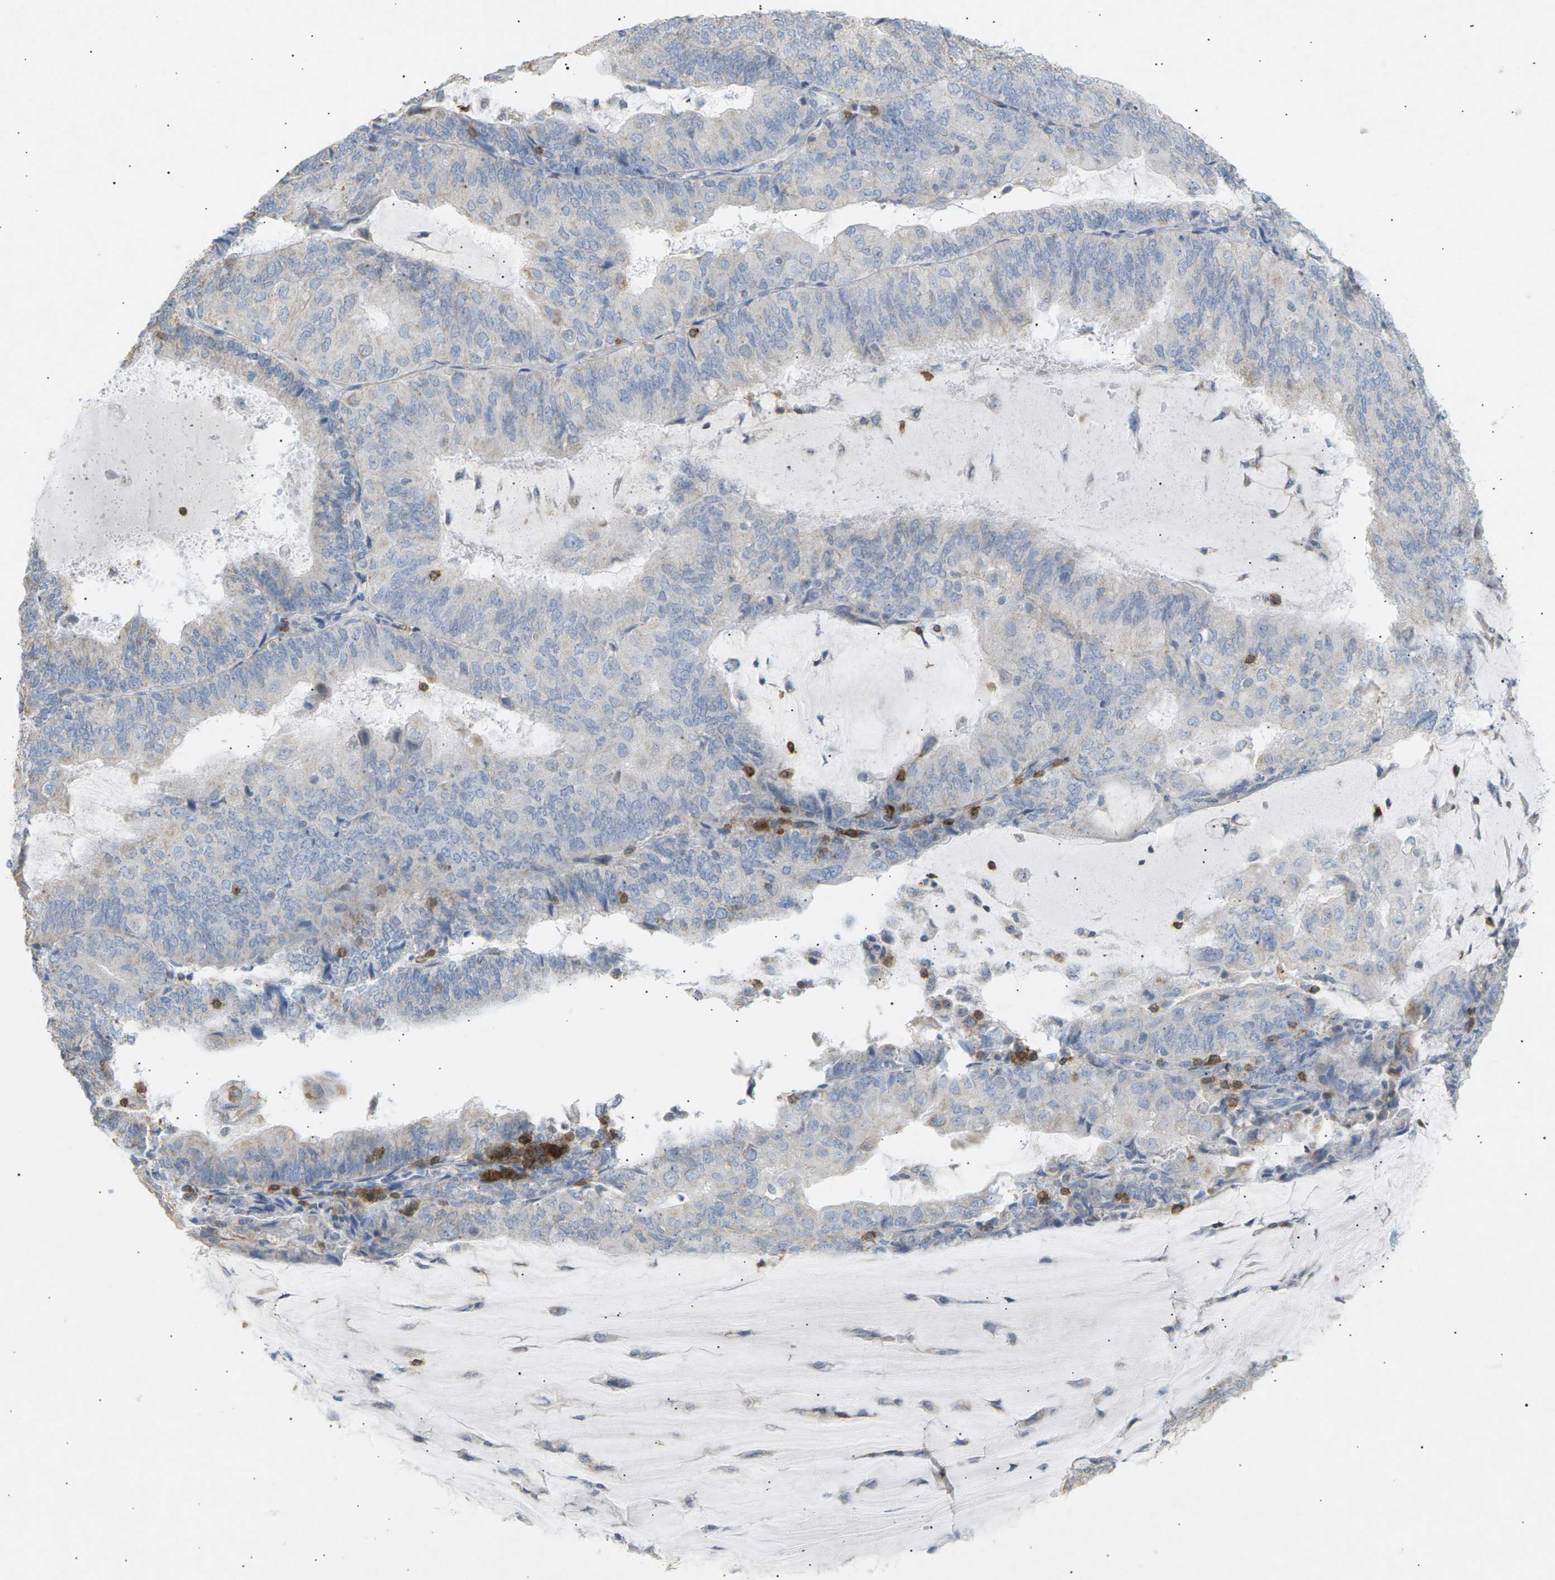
{"staining": {"intensity": "negative", "quantity": "none", "location": "none"}, "tissue": "endometrial cancer", "cell_type": "Tumor cells", "image_type": "cancer", "snomed": [{"axis": "morphology", "description": "Adenocarcinoma, NOS"}, {"axis": "topography", "description": "Endometrium"}], "caption": "Image shows no significant protein positivity in tumor cells of endometrial adenocarcinoma.", "gene": "LIME1", "patient": {"sex": "female", "age": 81}}